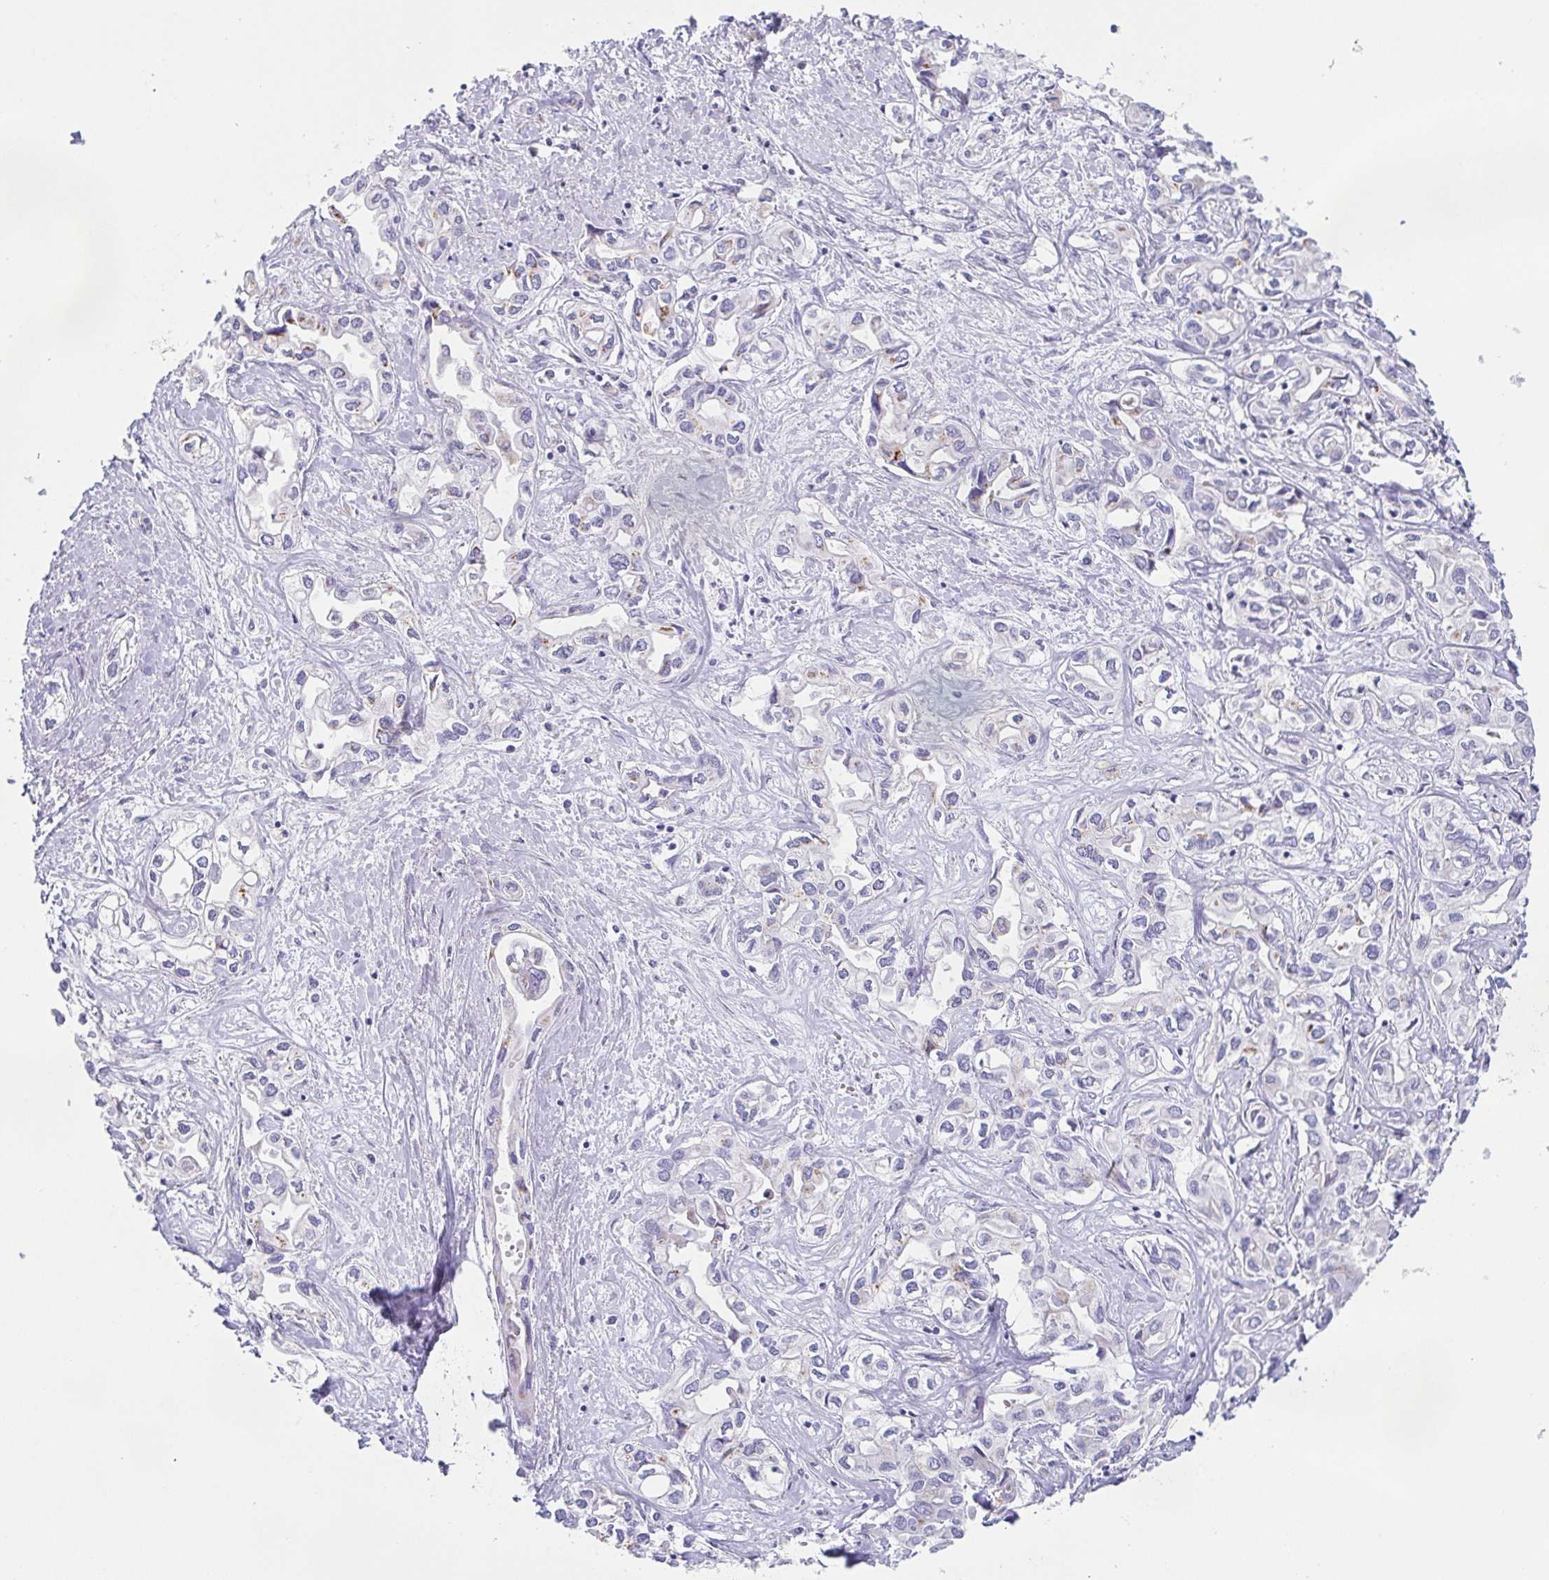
{"staining": {"intensity": "moderate", "quantity": "<25%", "location": "cytoplasmic/membranous"}, "tissue": "liver cancer", "cell_type": "Tumor cells", "image_type": "cancer", "snomed": [{"axis": "morphology", "description": "Cholangiocarcinoma"}, {"axis": "topography", "description": "Liver"}], "caption": "Moderate cytoplasmic/membranous protein expression is seen in about <25% of tumor cells in liver cholangiocarcinoma.", "gene": "LDLRAD1", "patient": {"sex": "female", "age": 64}}